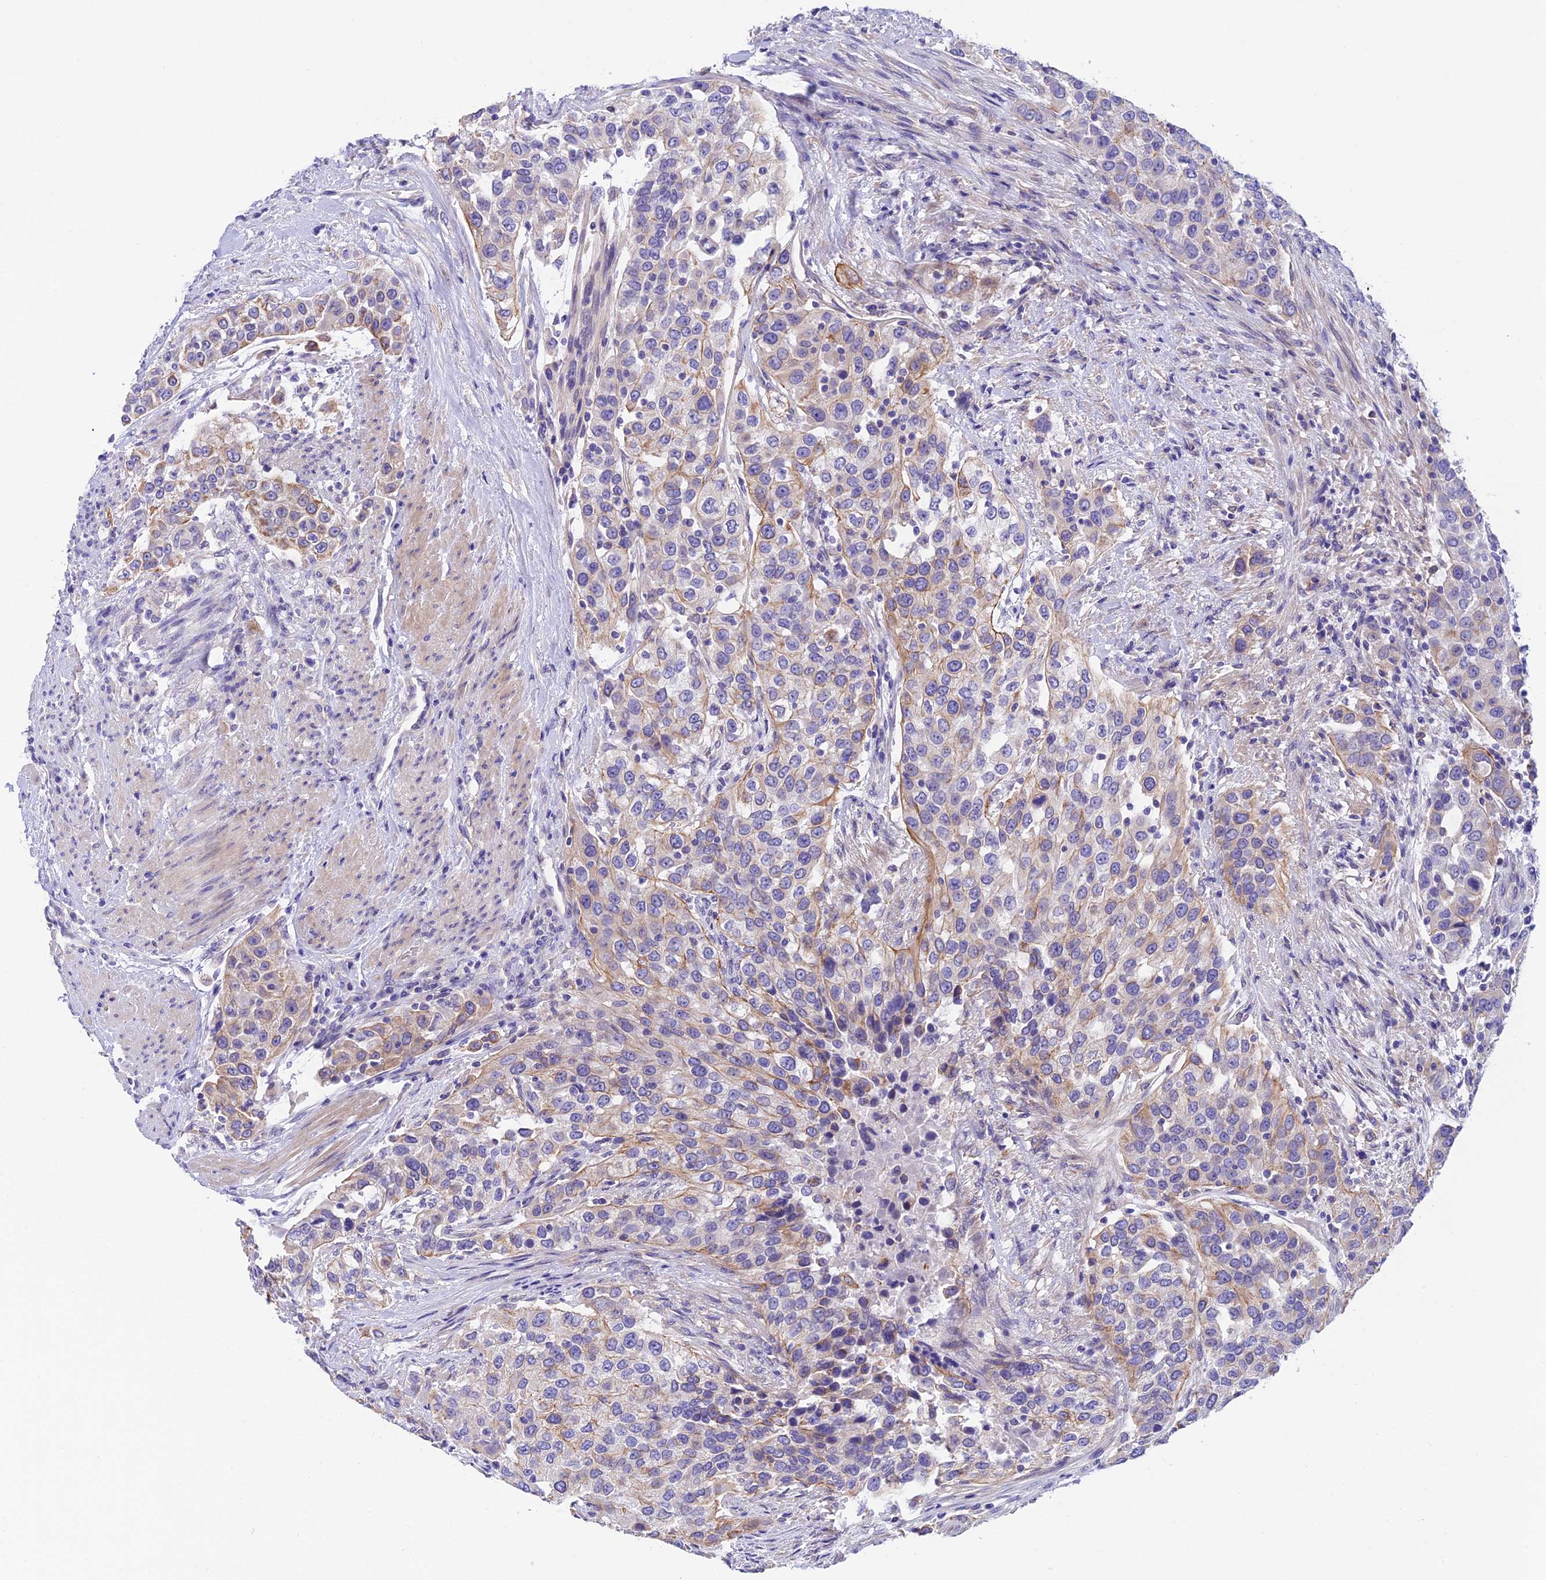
{"staining": {"intensity": "weak", "quantity": "<25%", "location": "cytoplasmic/membranous"}, "tissue": "urothelial cancer", "cell_type": "Tumor cells", "image_type": "cancer", "snomed": [{"axis": "morphology", "description": "Urothelial carcinoma, High grade"}, {"axis": "topography", "description": "Urinary bladder"}], "caption": "Immunohistochemistry (IHC) micrograph of neoplastic tissue: human urothelial cancer stained with DAB exhibits no significant protein positivity in tumor cells.", "gene": "C17orf67", "patient": {"sex": "female", "age": 80}}